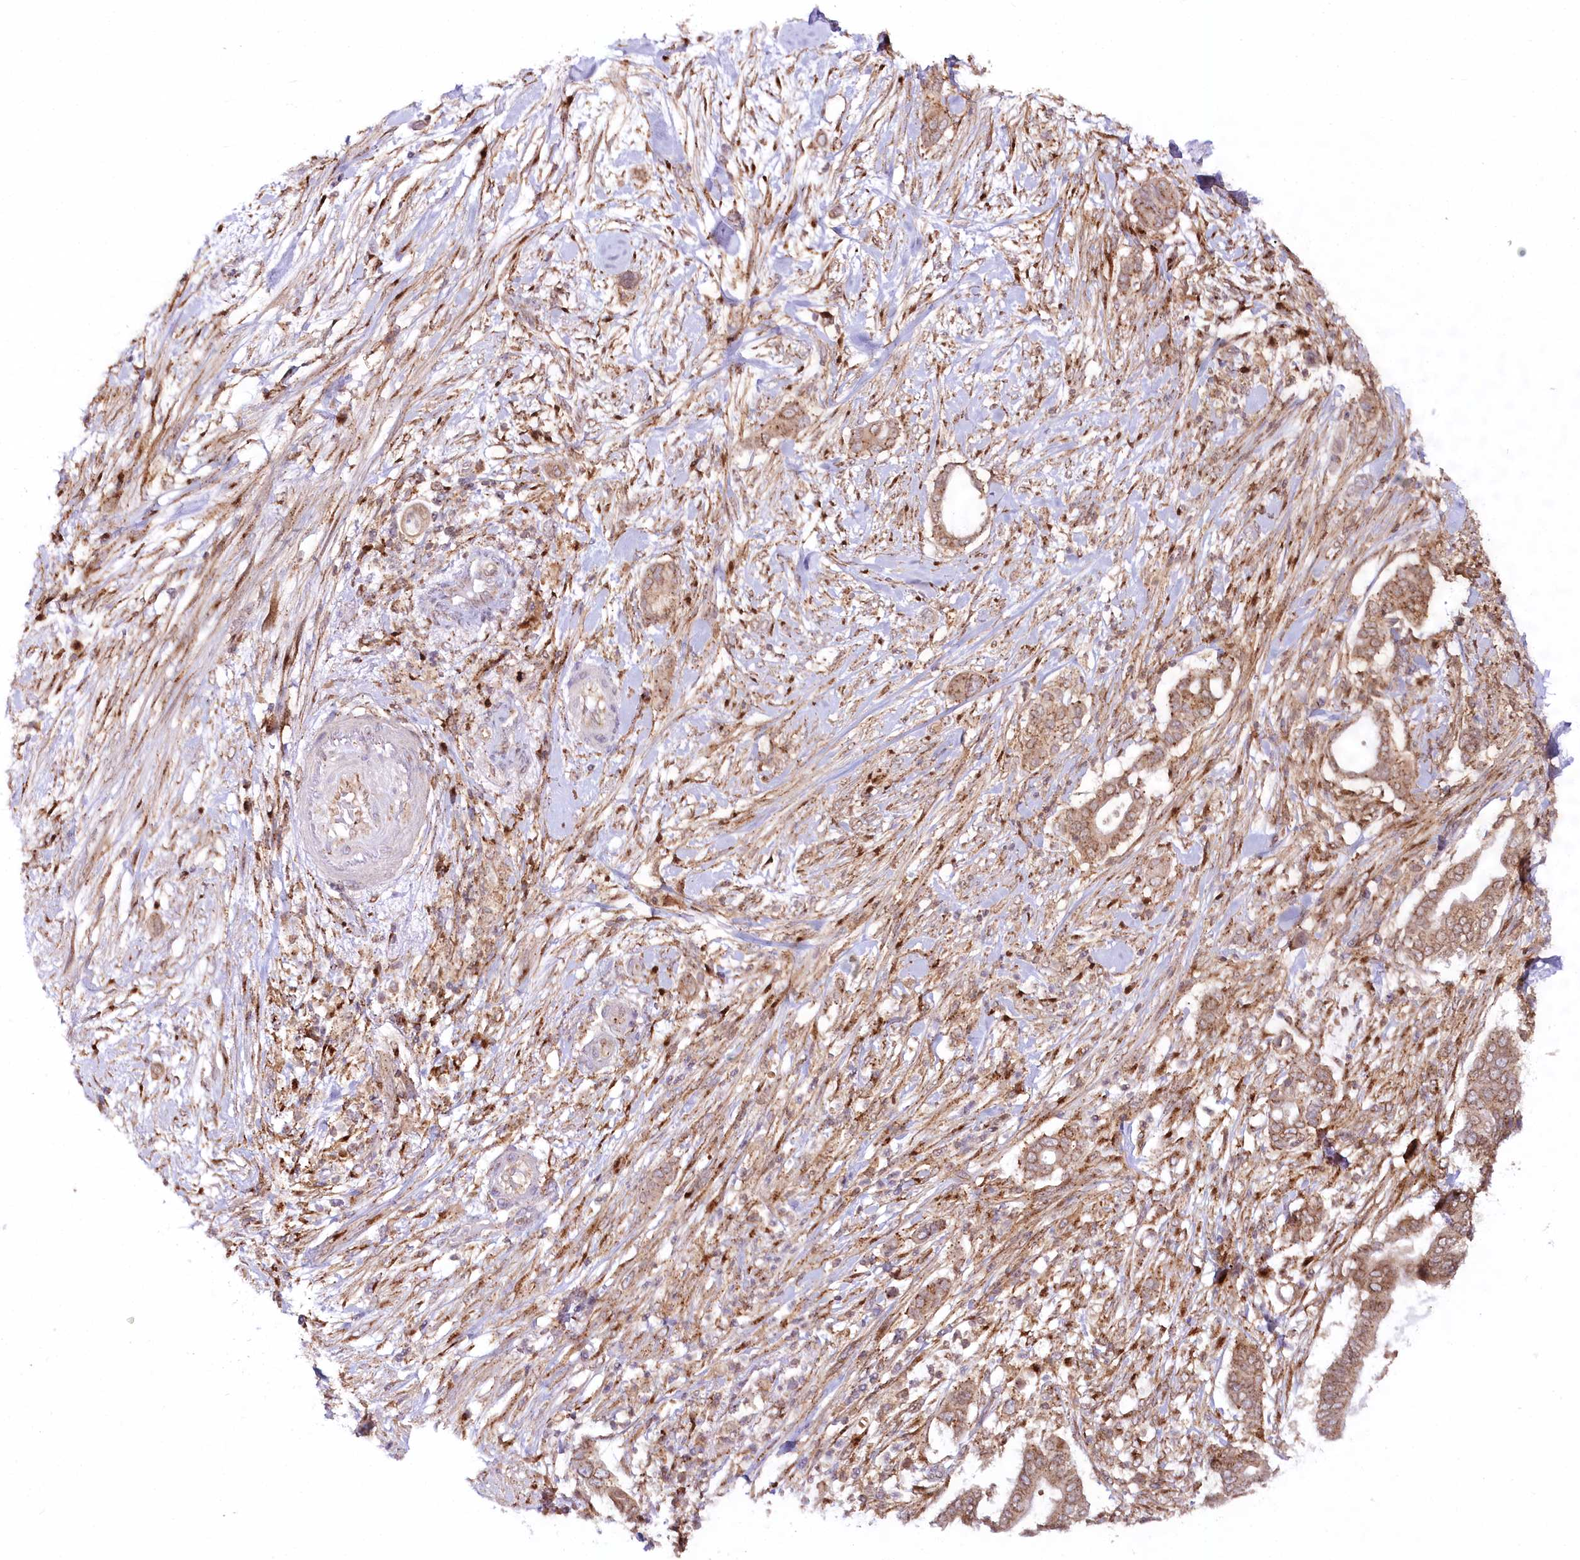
{"staining": {"intensity": "moderate", "quantity": ">75%", "location": "cytoplasmic/membranous"}, "tissue": "pancreatic cancer", "cell_type": "Tumor cells", "image_type": "cancer", "snomed": [{"axis": "morphology", "description": "Adenocarcinoma, NOS"}, {"axis": "topography", "description": "Pancreas"}], "caption": "Pancreatic cancer stained with immunohistochemistry (IHC) exhibits moderate cytoplasmic/membranous expression in about >75% of tumor cells.", "gene": "COPG1", "patient": {"sex": "male", "age": 68}}